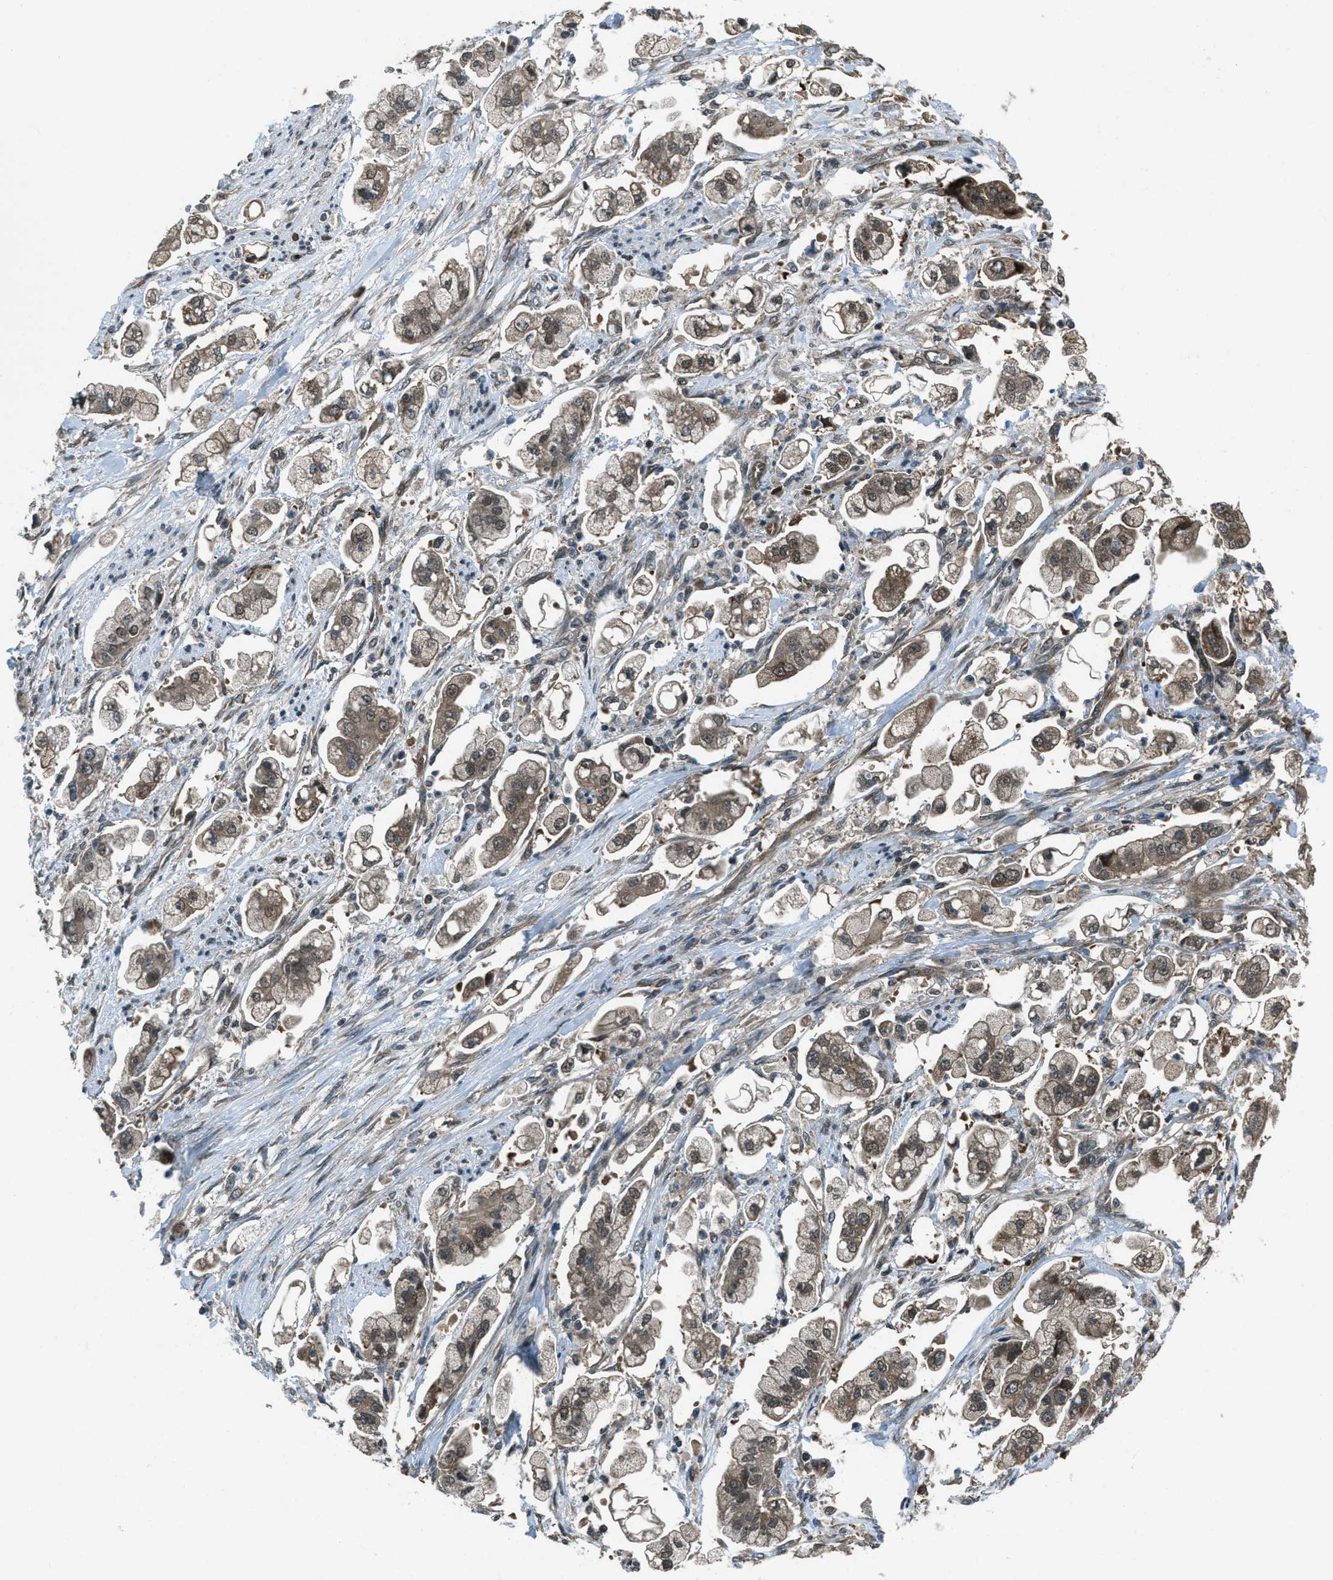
{"staining": {"intensity": "moderate", "quantity": ">75%", "location": "cytoplasmic/membranous"}, "tissue": "stomach cancer", "cell_type": "Tumor cells", "image_type": "cancer", "snomed": [{"axis": "morphology", "description": "Adenocarcinoma, NOS"}, {"axis": "topography", "description": "Stomach"}], "caption": "A medium amount of moderate cytoplasmic/membranous expression is seen in approximately >75% of tumor cells in stomach cancer (adenocarcinoma) tissue. (DAB IHC, brown staining for protein, blue staining for nuclei).", "gene": "ASAP2", "patient": {"sex": "male", "age": 62}}